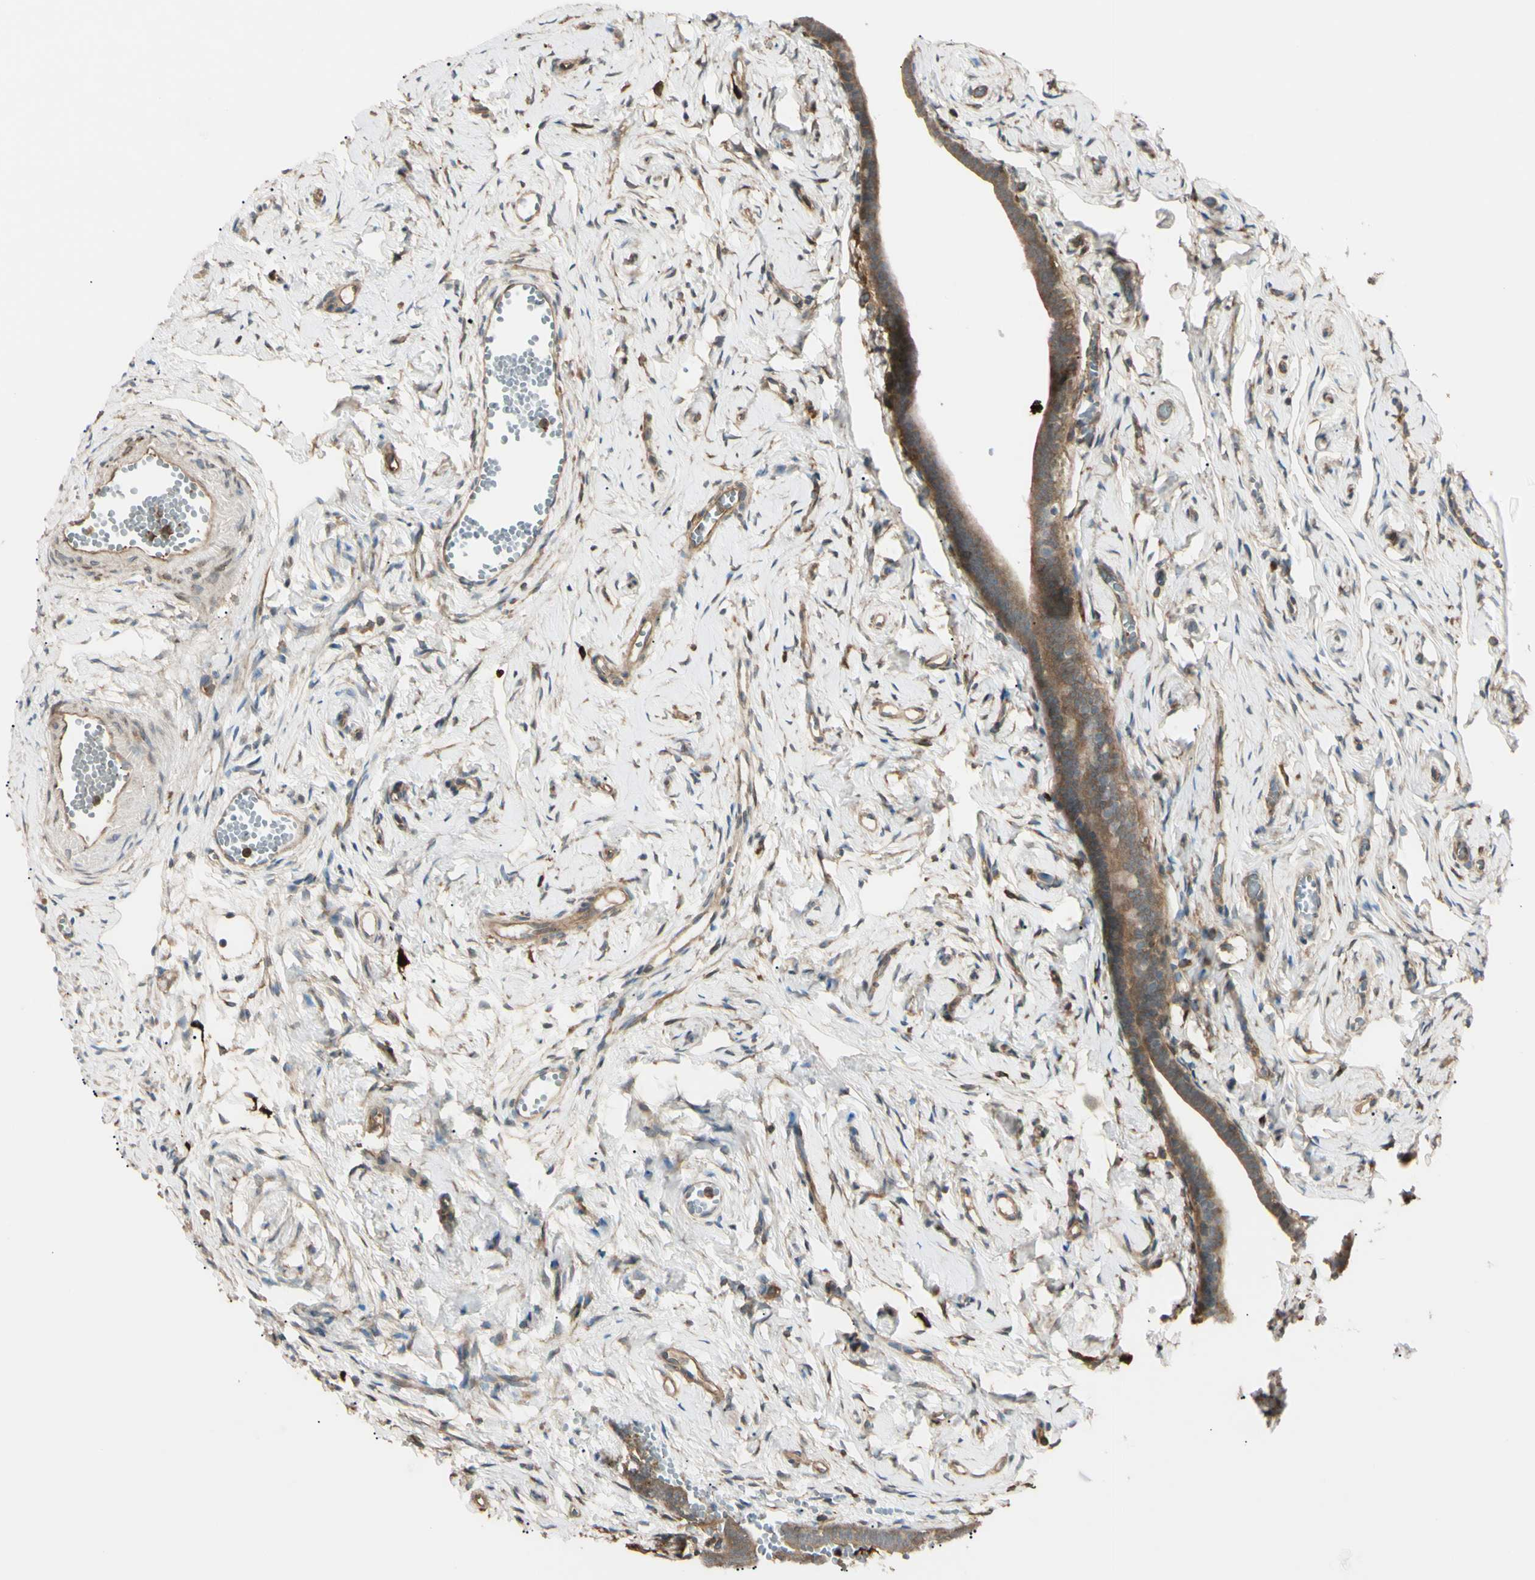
{"staining": {"intensity": "moderate", "quantity": ">75%", "location": "cytoplasmic/membranous"}, "tissue": "fallopian tube", "cell_type": "Glandular cells", "image_type": "normal", "snomed": [{"axis": "morphology", "description": "Normal tissue, NOS"}, {"axis": "topography", "description": "Fallopian tube"}], "caption": "Glandular cells show moderate cytoplasmic/membranous expression in approximately >75% of cells in benign fallopian tube.", "gene": "PTPN12", "patient": {"sex": "female", "age": 71}}